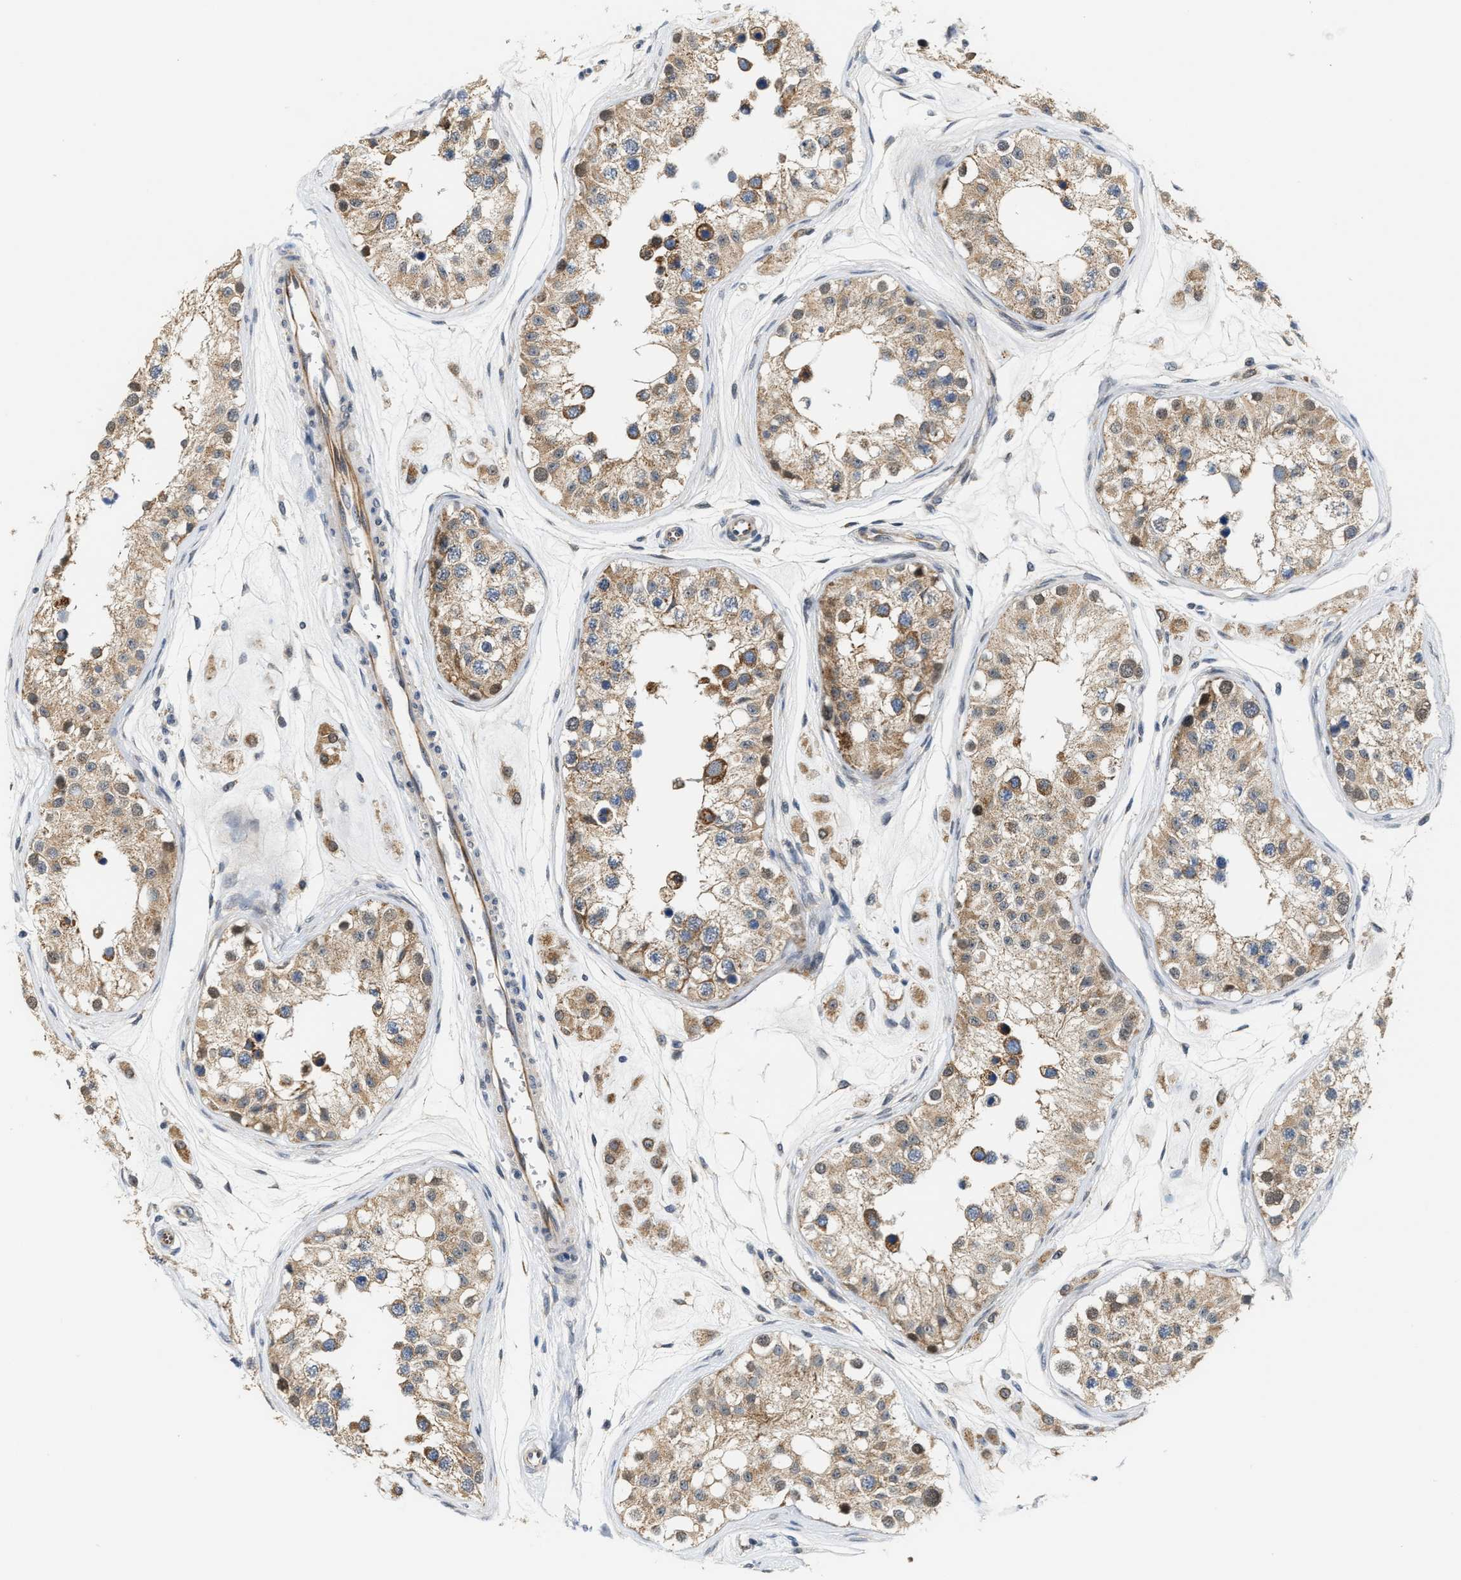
{"staining": {"intensity": "moderate", "quantity": ">75%", "location": "cytoplasmic/membranous"}, "tissue": "testis", "cell_type": "Cells in seminiferous ducts", "image_type": "normal", "snomed": [{"axis": "morphology", "description": "Normal tissue, NOS"}, {"axis": "morphology", "description": "Adenocarcinoma, metastatic, NOS"}, {"axis": "topography", "description": "Testis"}], "caption": "A high-resolution micrograph shows immunohistochemistry staining of normal testis, which demonstrates moderate cytoplasmic/membranous staining in about >75% of cells in seminiferous ducts. The staining was performed using DAB to visualize the protein expression in brown, while the nuclei were stained in blue with hematoxylin (Magnification: 20x).", "gene": "KIF24", "patient": {"sex": "male", "age": 26}}